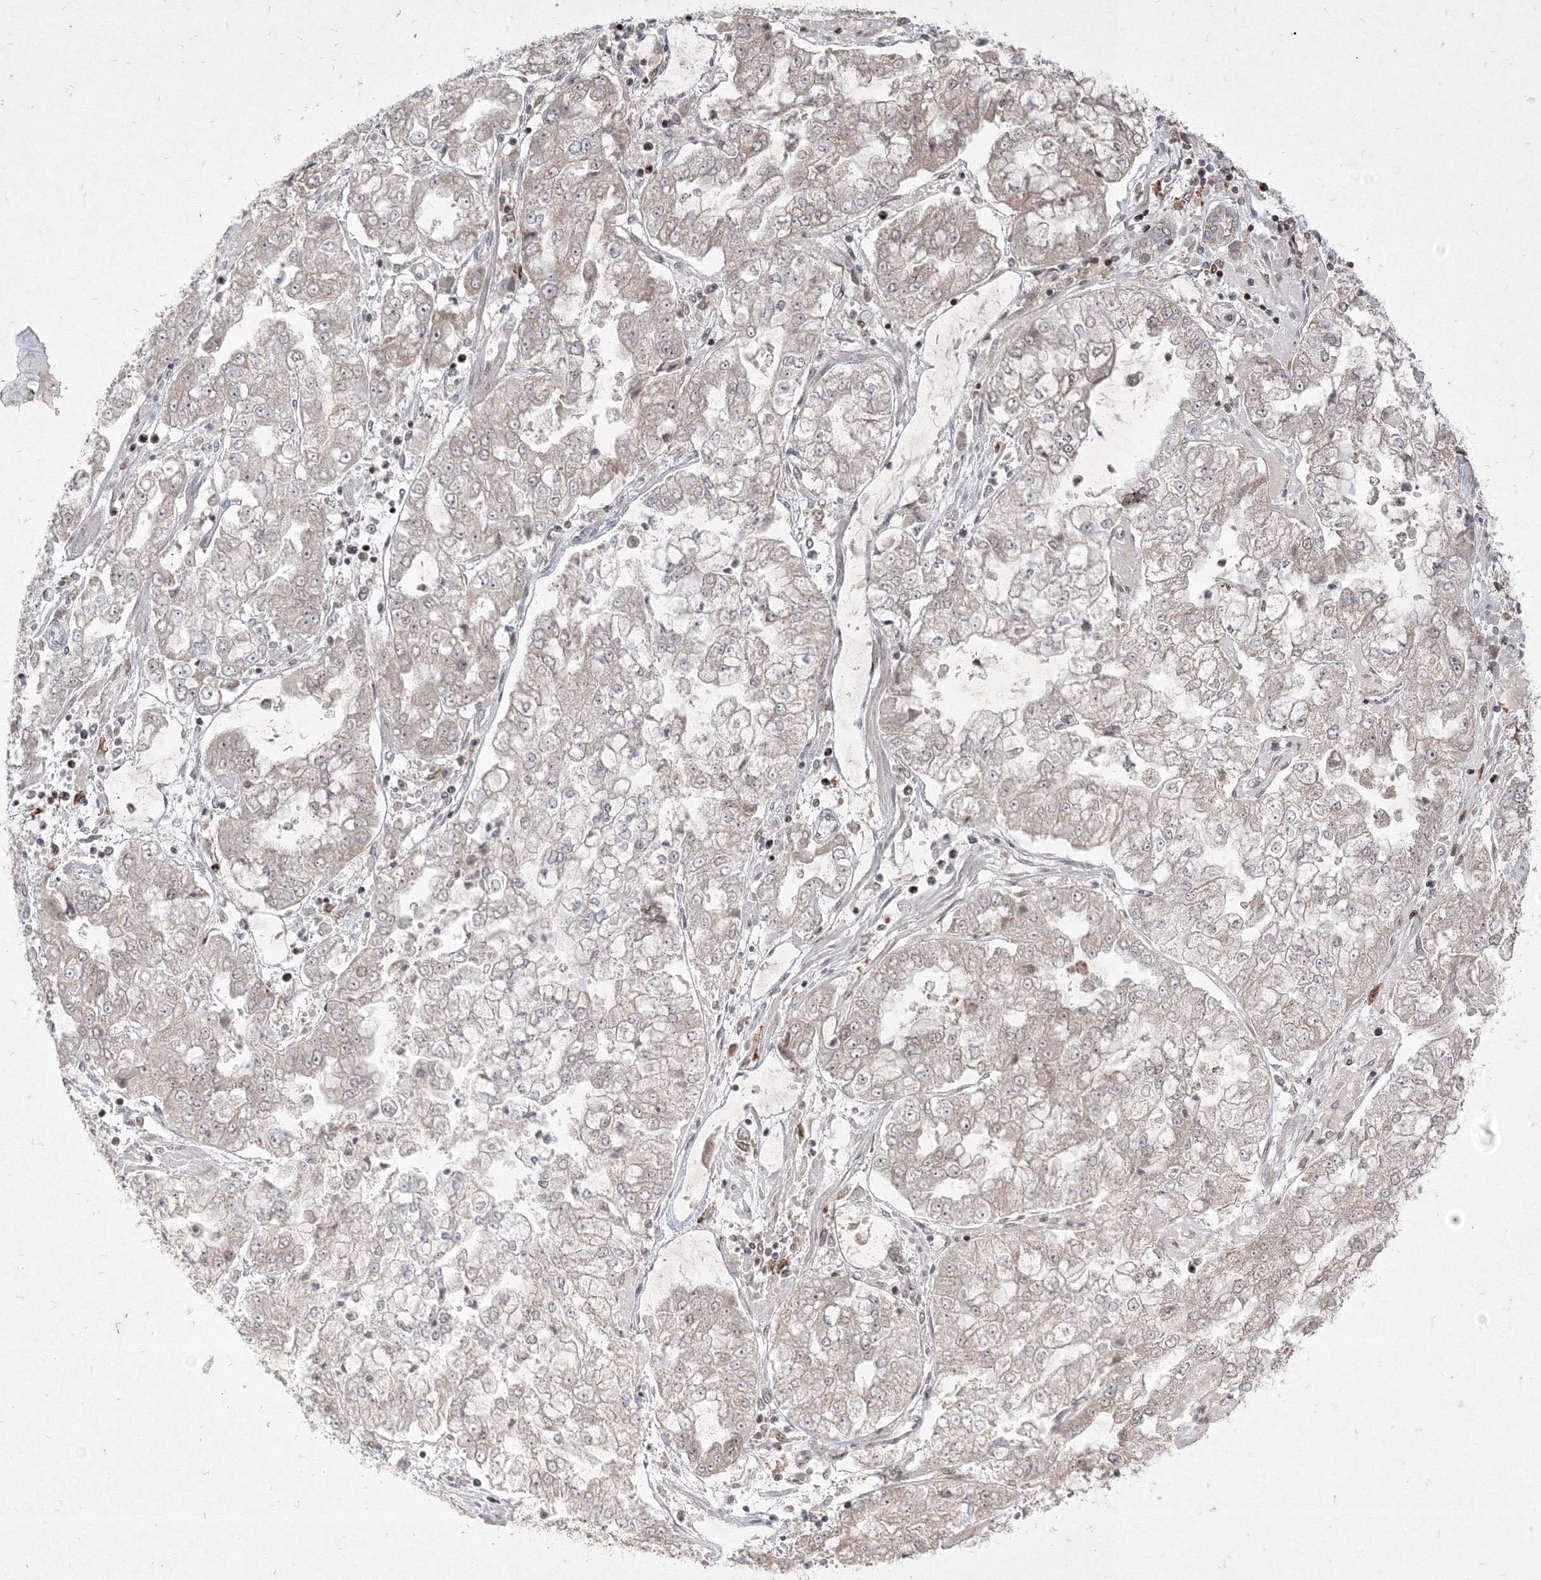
{"staining": {"intensity": "negative", "quantity": "none", "location": "none"}, "tissue": "stomach cancer", "cell_type": "Tumor cells", "image_type": "cancer", "snomed": [{"axis": "morphology", "description": "Adenocarcinoma, NOS"}, {"axis": "topography", "description": "Stomach"}], "caption": "Immunohistochemistry micrograph of stomach cancer (adenocarcinoma) stained for a protein (brown), which displays no positivity in tumor cells.", "gene": "TAB1", "patient": {"sex": "male", "age": 76}}